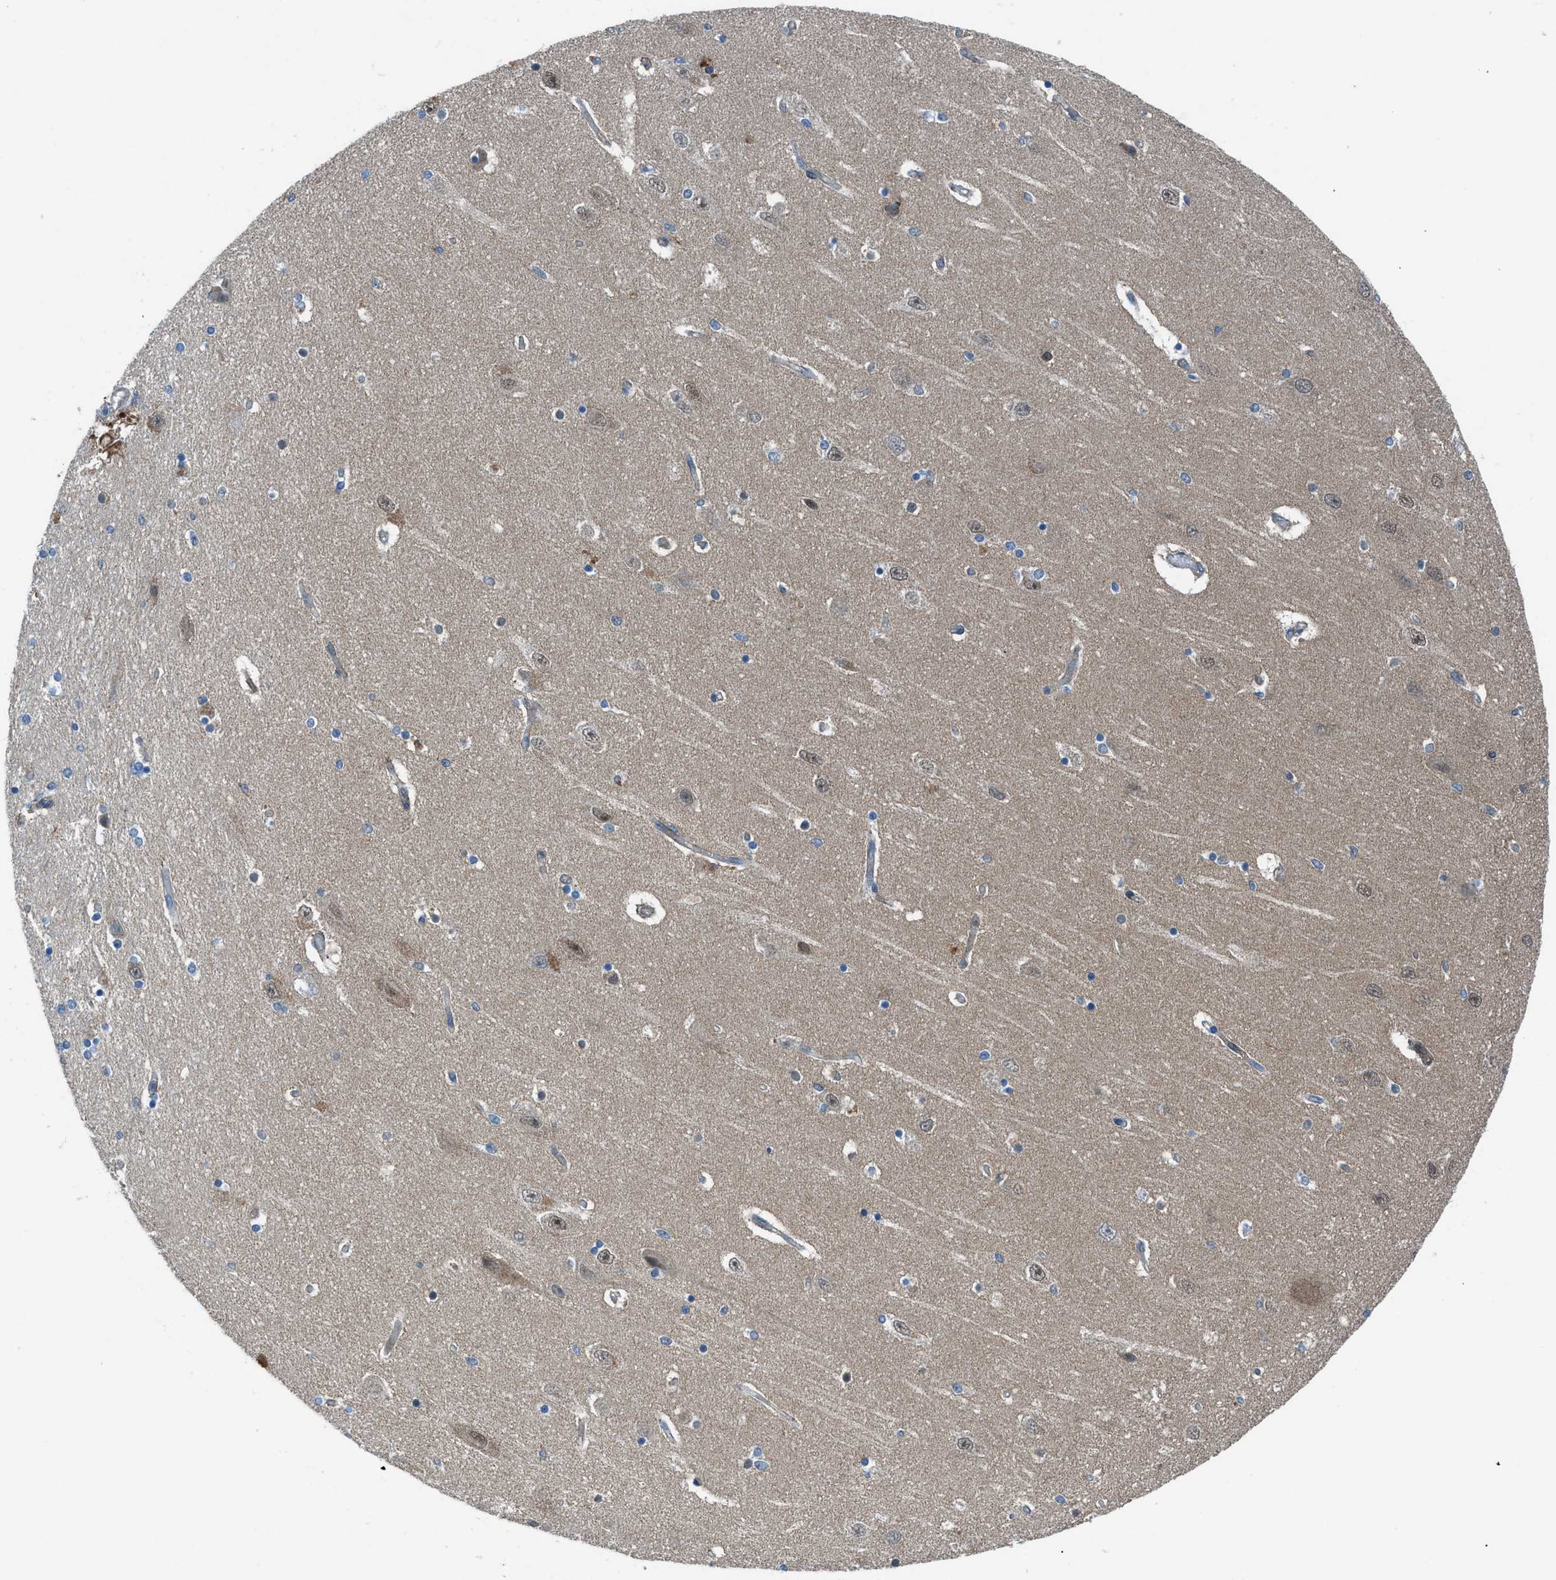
{"staining": {"intensity": "negative", "quantity": "none", "location": "none"}, "tissue": "hippocampus", "cell_type": "Glial cells", "image_type": "normal", "snomed": [{"axis": "morphology", "description": "Normal tissue, NOS"}, {"axis": "topography", "description": "Hippocampus"}], "caption": "High power microscopy micrograph of an IHC histopathology image of normal hippocampus, revealing no significant positivity in glial cells. (DAB (3,3'-diaminobenzidine) immunohistochemistry (IHC) visualized using brightfield microscopy, high magnification).", "gene": "PRKN", "patient": {"sex": "female", "age": 54}}